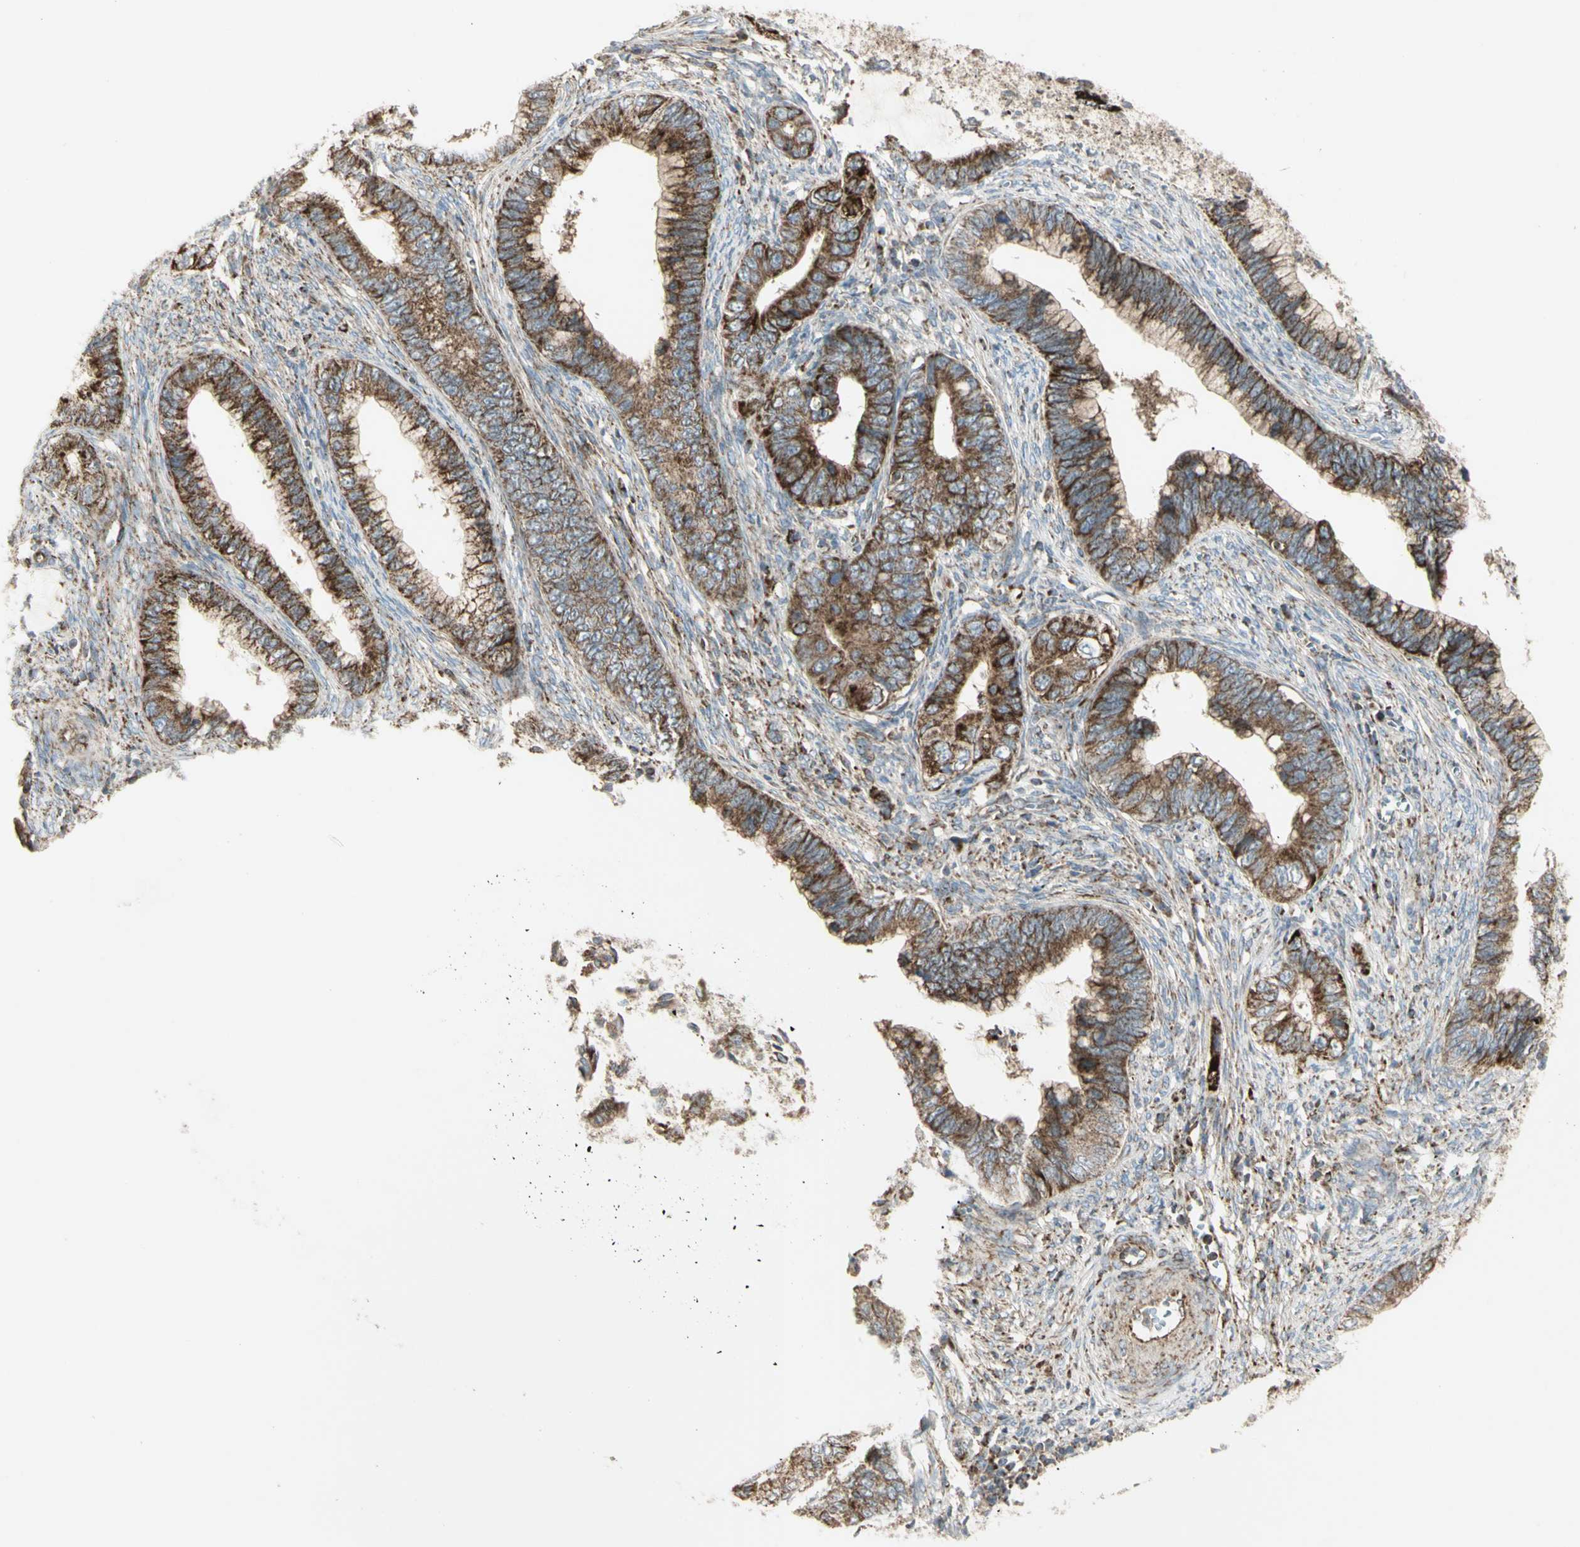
{"staining": {"intensity": "strong", "quantity": ">75%", "location": "cytoplasmic/membranous"}, "tissue": "cervical cancer", "cell_type": "Tumor cells", "image_type": "cancer", "snomed": [{"axis": "morphology", "description": "Adenocarcinoma, NOS"}, {"axis": "topography", "description": "Cervix"}], "caption": "Immunohistochemistry (IHC) photomicrograph of neoplastic tissue: cervical cancer (adenocarcinoma) stained using immunohistochemistry (IHC) displays high levels of strong protein expression localized specifically in the cytoplasmic/membranous of tumor cells, appearing as a cytoplasmic/membranous brown color.", "gene": "CYB5R1", "patient": {"sex": "female", "age": 44}}